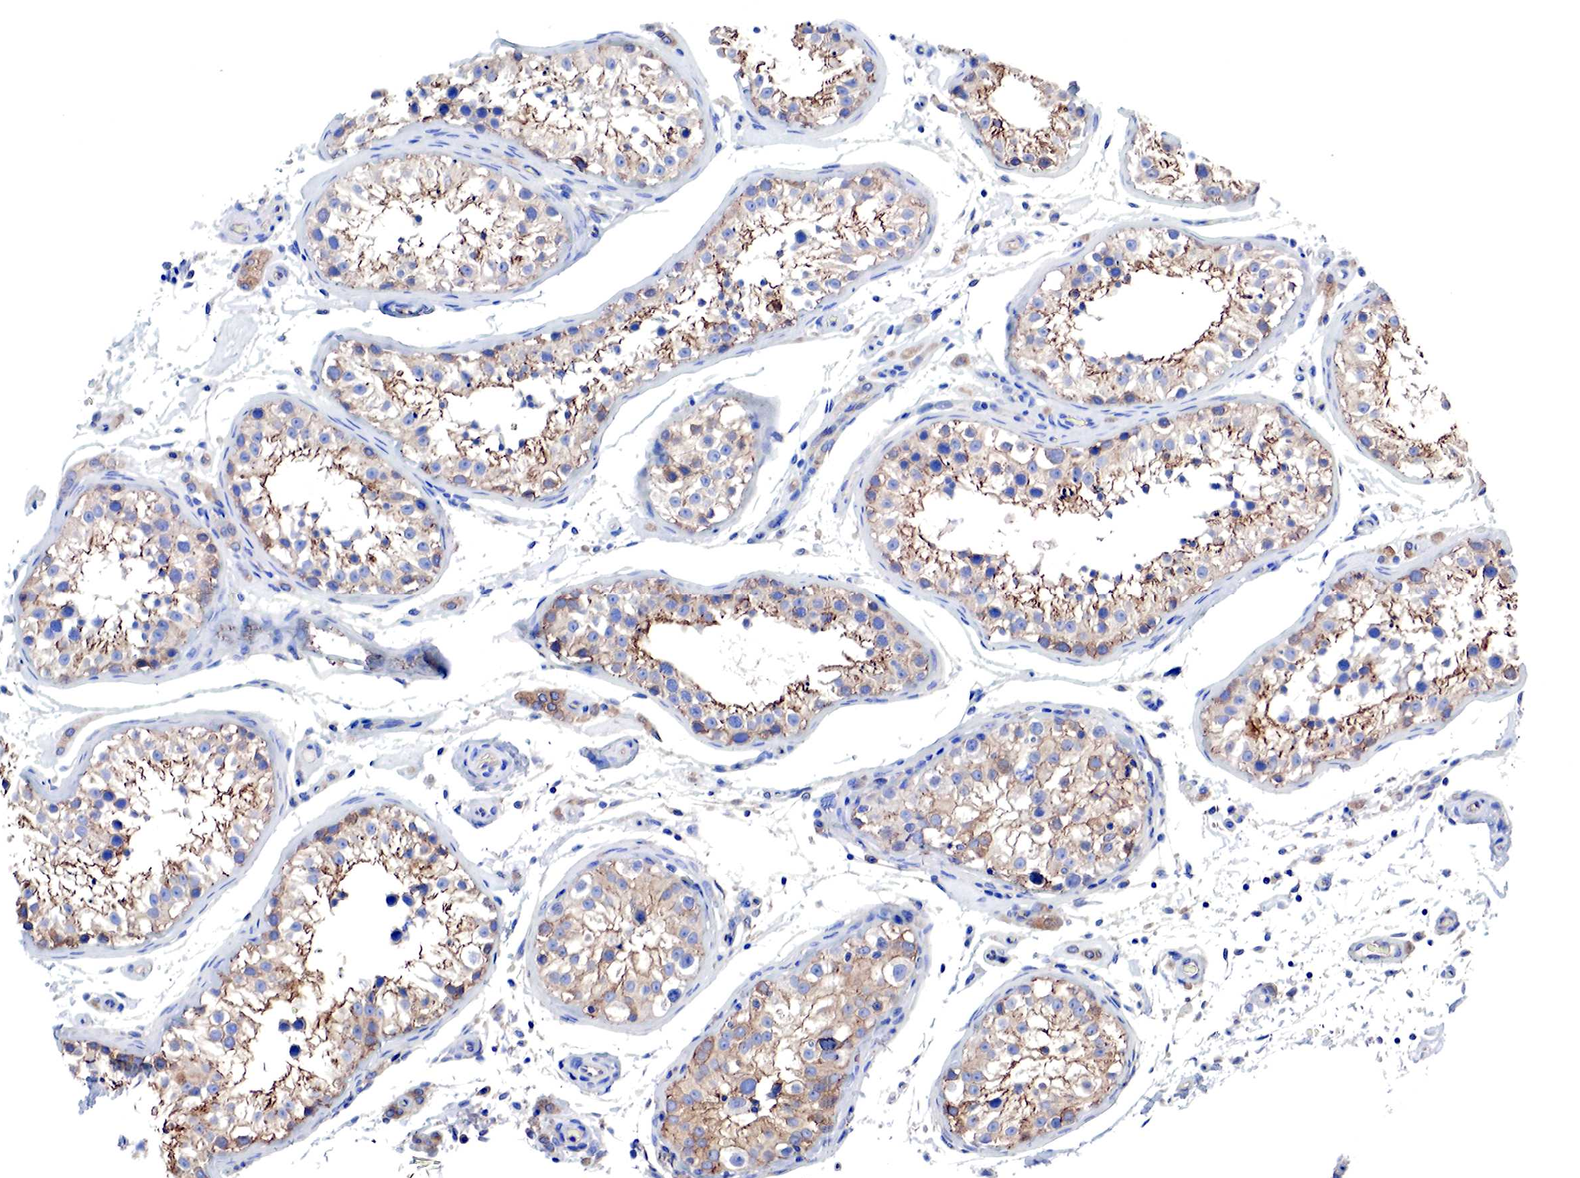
{"staining": {"intensity": "moderate", "quantity": ">75%", "location": "cytoplasmic/membranous"}, "tissue": "testis", "cell_type": "Cells in seminiferous ducts", "image_type": "normal", "snomed": [{"axis": "morphology", "description": "Normal tissue, NOS"}, {"axis": "topography", "description": "Testis"}], "caption": "The image demonstrates immunohistochemical staining of unremarkable testis. There is moderate cytoplasmic/membranous expression is identified in approximately >75% of cells in seminiferous ducts.", "gene": "MSN", "patient": {"sex": "male", "age": 24}}